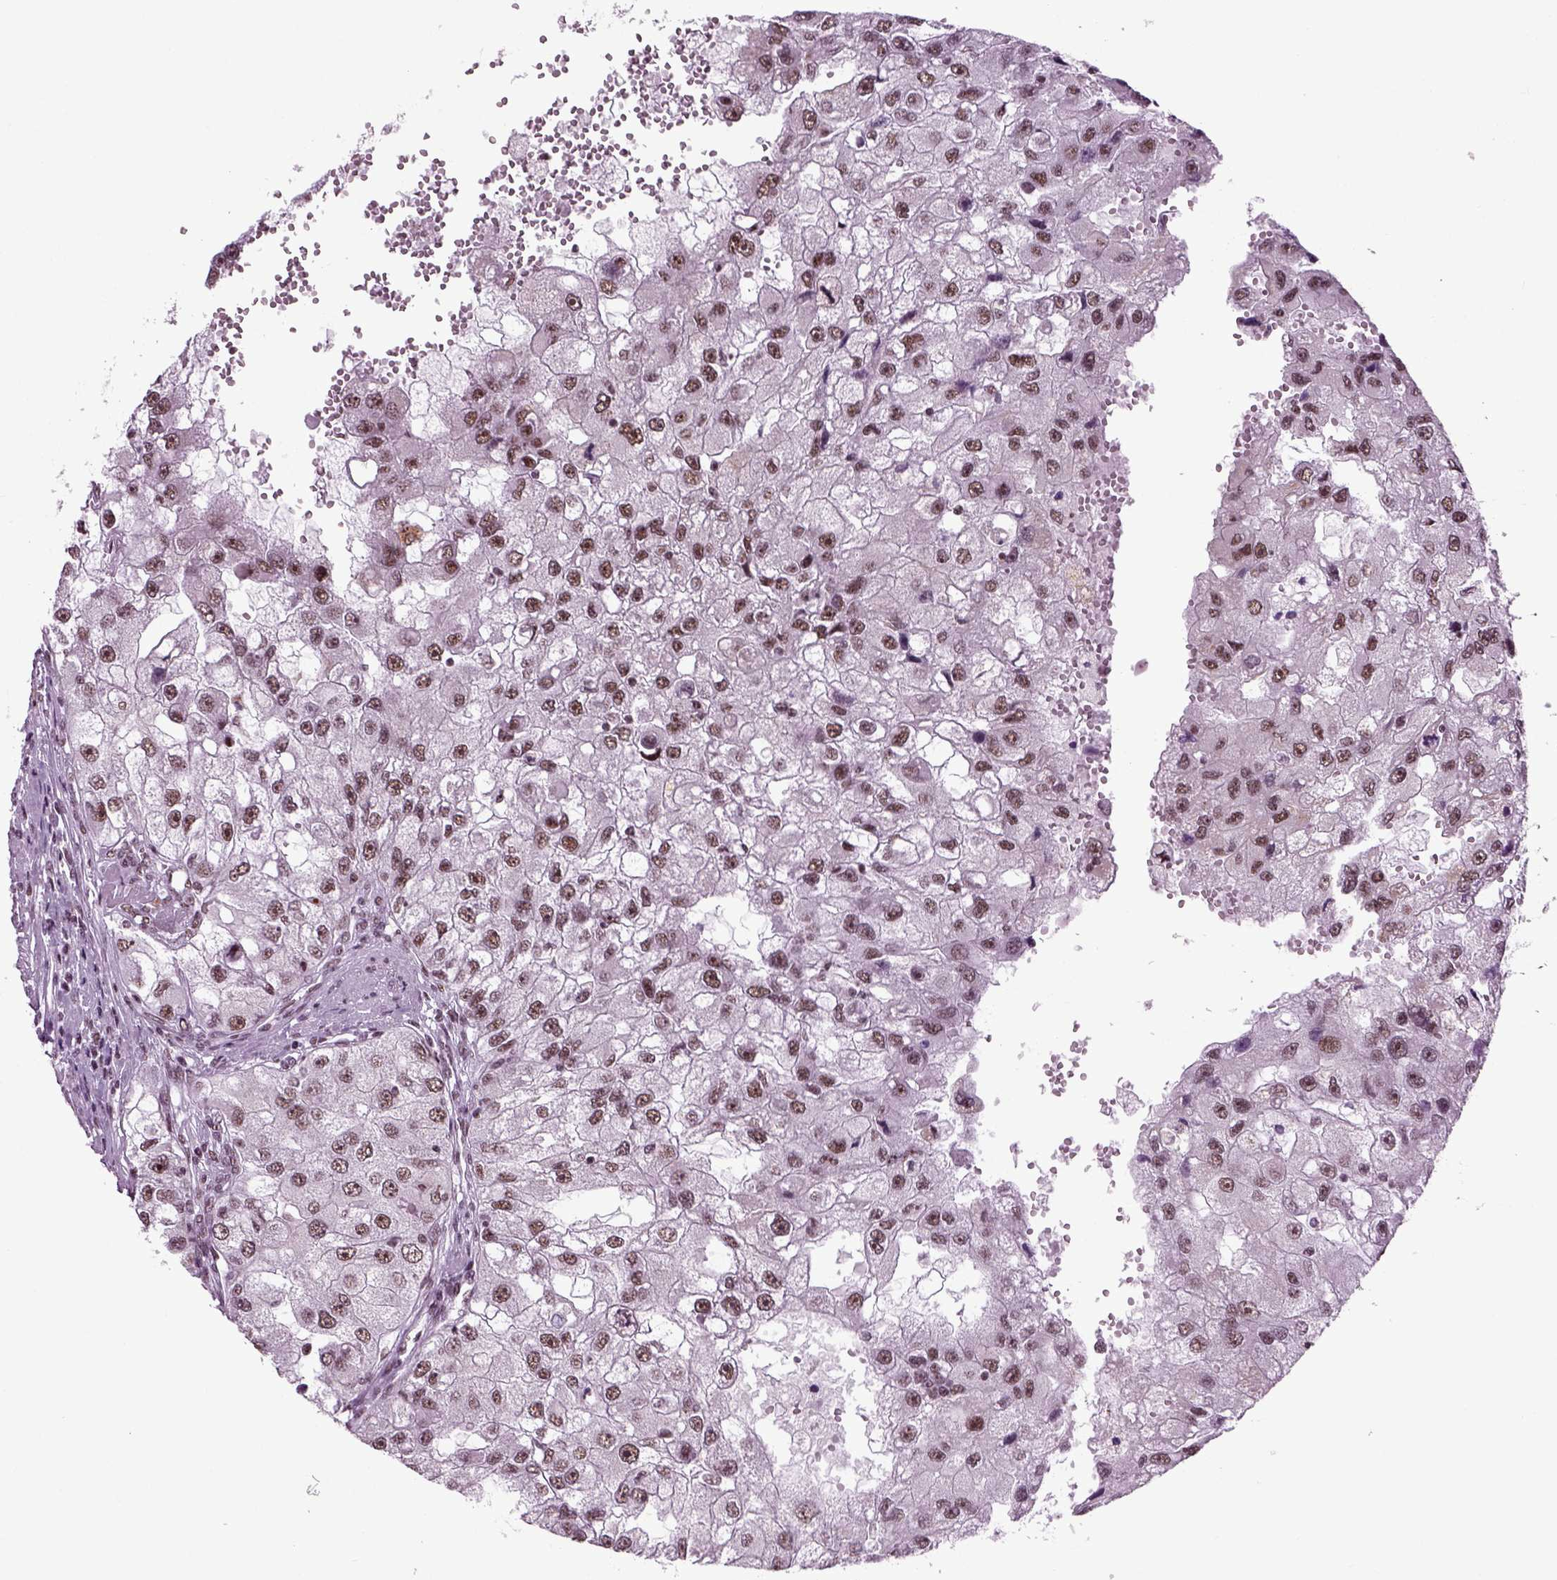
{"staining": {"intensity": "weak", "quantity": ">75%", "location": "nuclear"}, "tissue": "renal cancer", "cell_type": "Tumor cells", "image_type": "cancer", "snomed": [{"axis": "morphology", "description": "Adenocarcinoma, NOS"}, {"axis": "topography", "description": "Kidney"}], "caption": "IHC (DAB (3,3'-diaminobenzidine)) staining of human adenocarcinoma (renal) demonstrates weak nuclear protein staining in about >75% of tumor cells. Nuclei are stained in blue.", "gene": "RCOR3", "patient": {"sex": "male", "age": 63}}